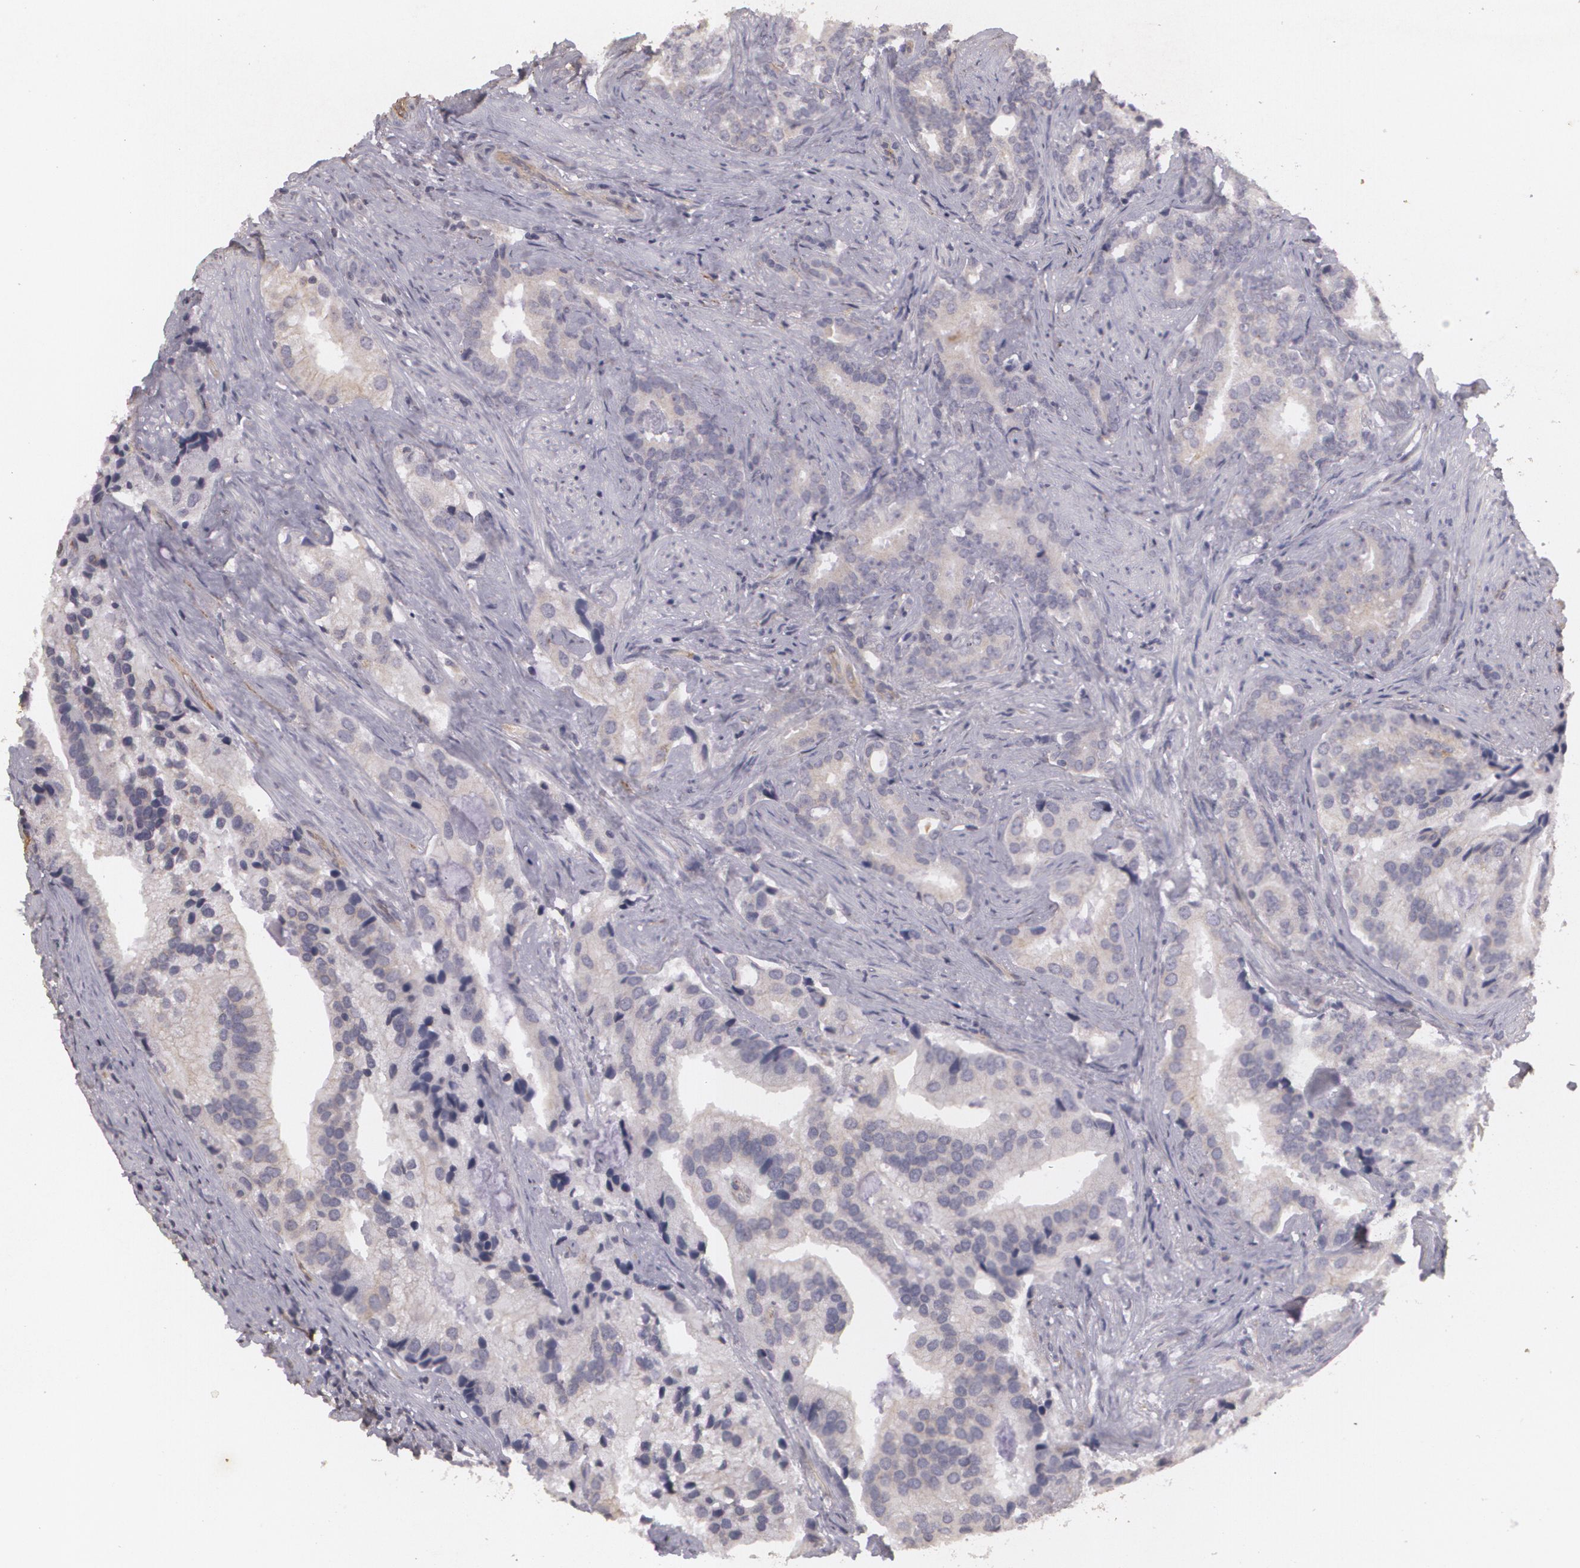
{"staining": {"intensity": "weak", "quantity": ">75%", "location": "cytoplasmic/membranous"}, "tissue": "prostate cancer", "cell_type": "Tumor cells", "image_type": "cancer", "snomed": [{"axis": "morphology", "description": "Adenocarcinoma, Low grade"}, {"axis": "topography", "description": "Prostate"}], "caption": "Immunohistochemical staining of prostate low-grade adenocarcinoma demonstrates weak cytoplasmic/membranous protein staining in about >75% of tumor cells.", "gene": "KCNA4", "patient": {"sex": "male", "age": 71}}